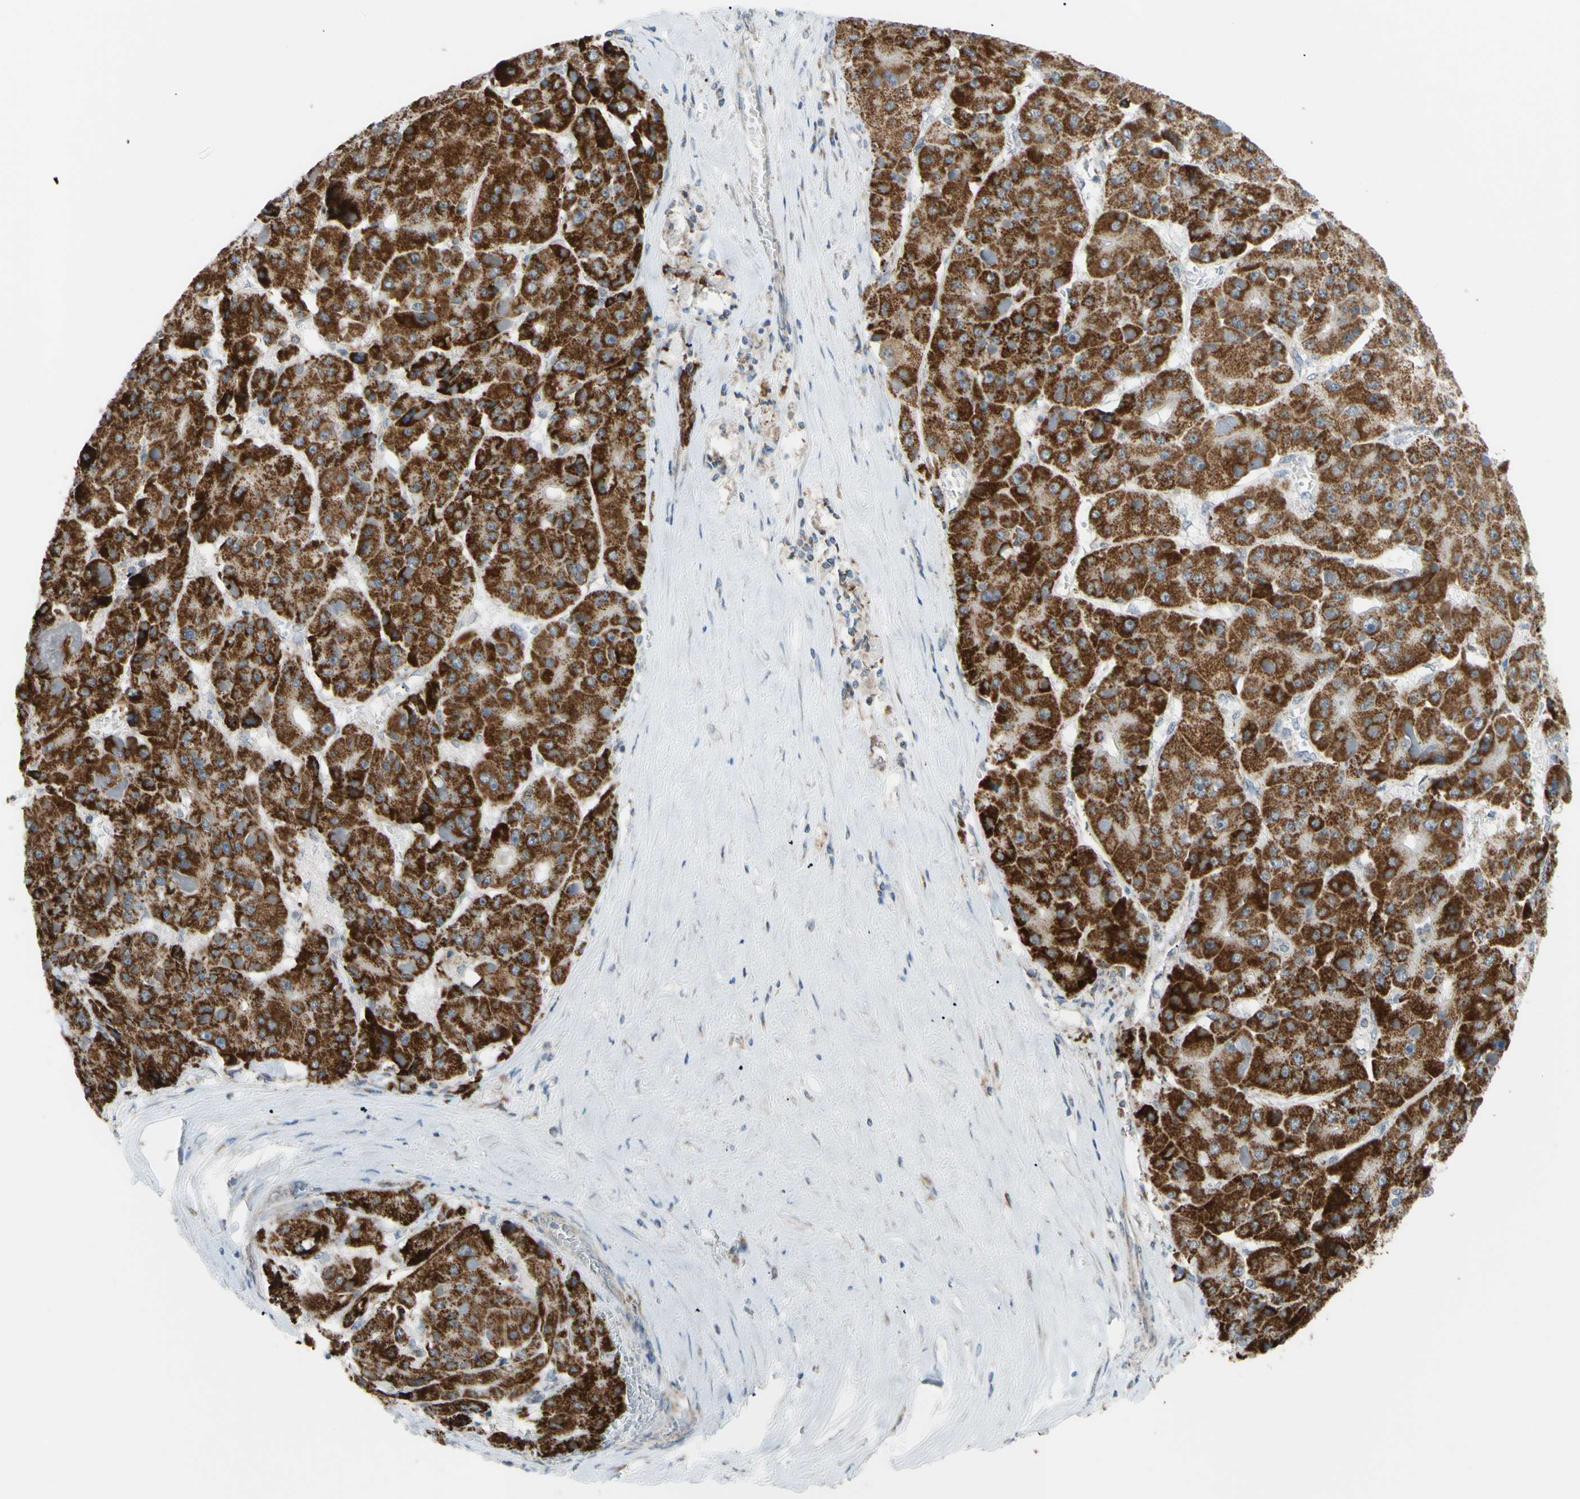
{"staining": {"intensity": "strong", "quantity": ">75%", "location": "cytoplasmic/membranous"}, "tissue": "liver cancer", "cell_type": "Tumor cells", "image_type": "cancer", "snomed": [{"axis": "morphology", "description": "Carcinoma, Hepatocellular, NOS"}, {"axis": "topography", "description": "Liver"}], "caption": "Immunohistochemical staining of hepatocellular carcinoma (liver) displays high levels of strong cytoplasmic/membranous expression in approximately >75% of tumor cells.", "gene": "GLT8D1", "patient": {"sex": "female", "age": 73}}